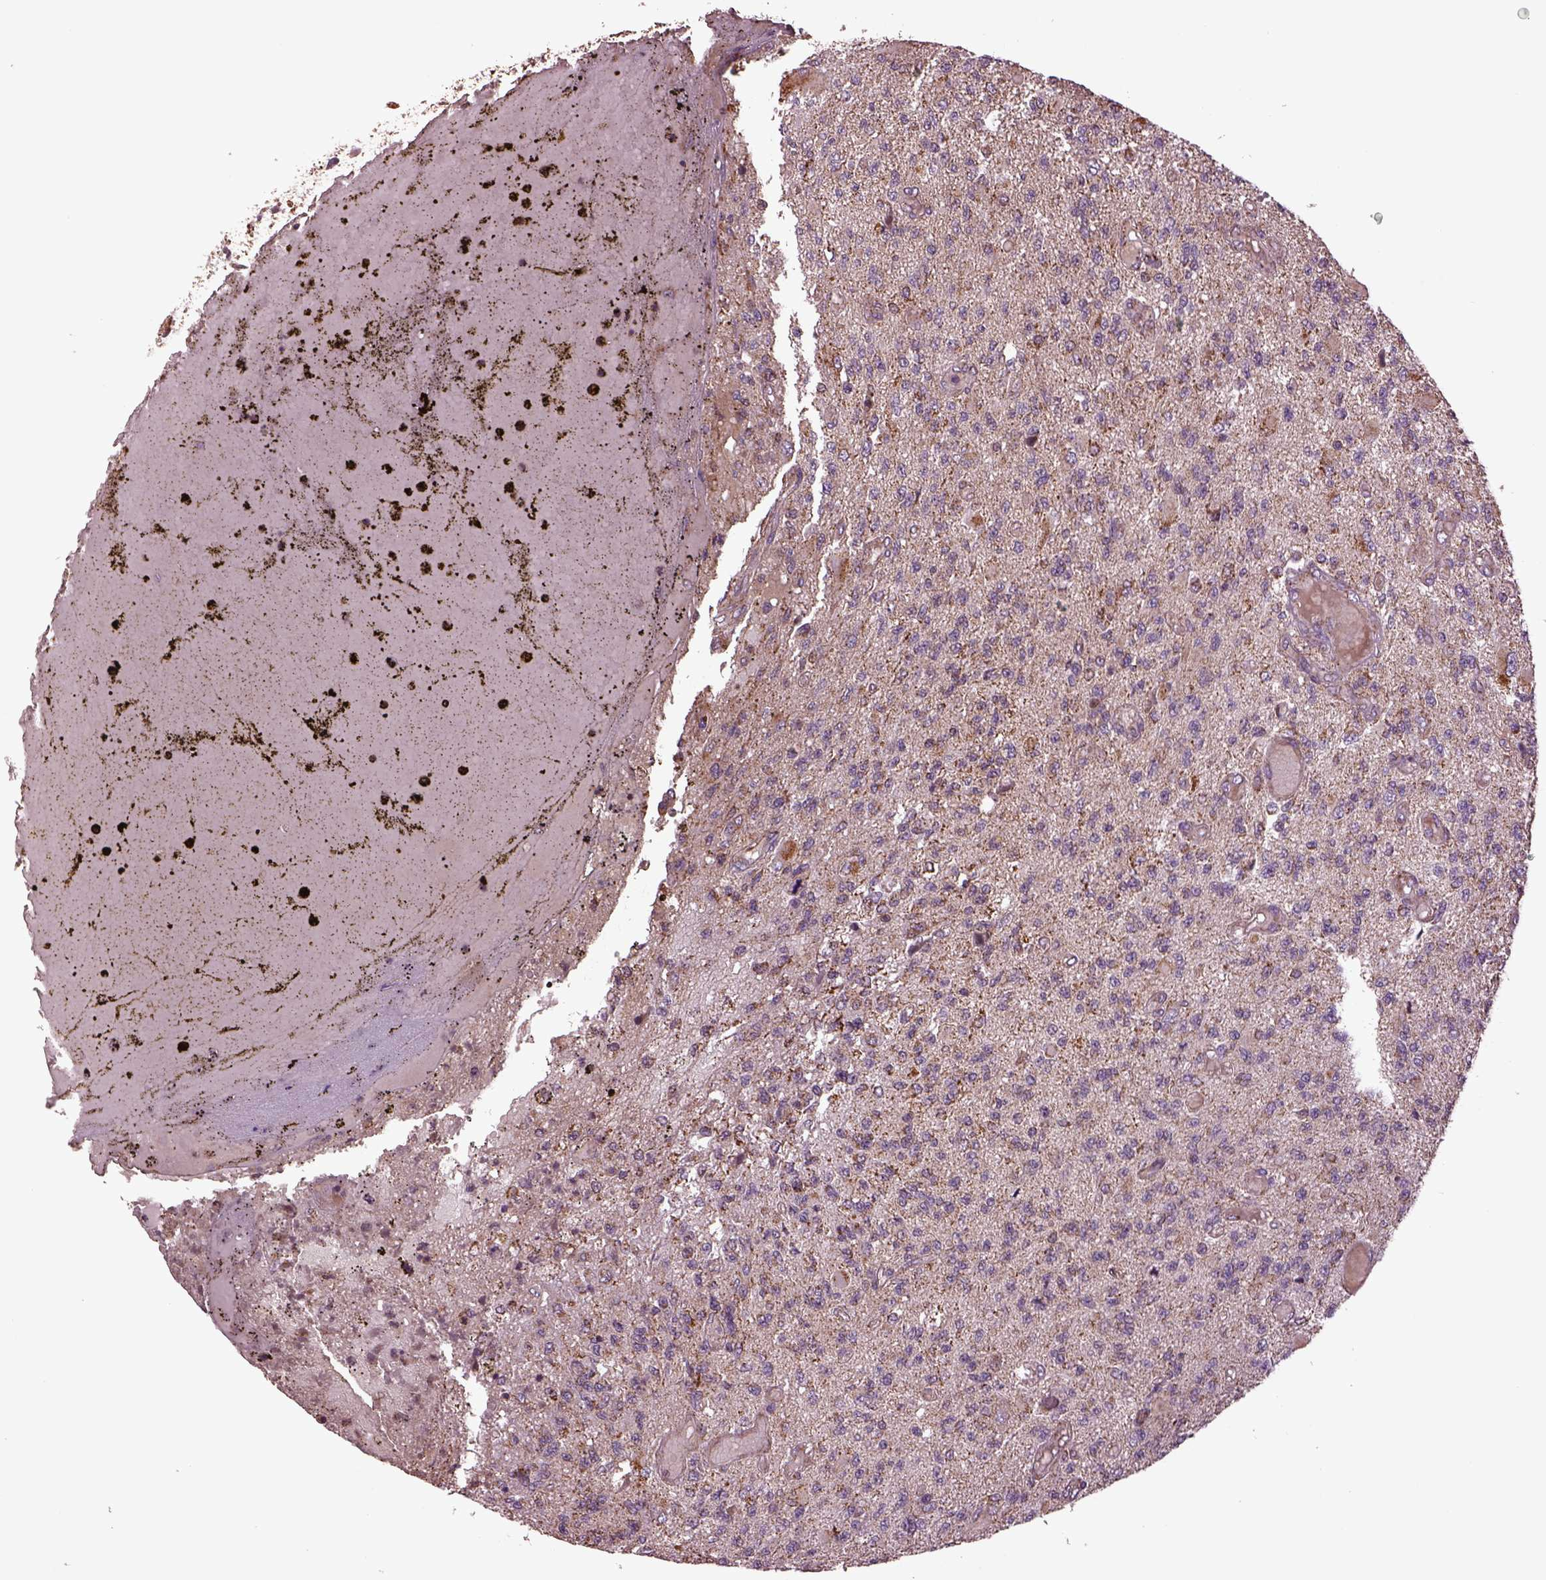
{"staining": {"intensity": "weak", "quantity": ">75%", "location": "cytoplasmic/membranous"}, "tissue": "glioma", "cell_type": "Tumor cells", "image_type": "cancer", "snomed": [{"axis": "morphology", "description": "Glioma, malignant, High grade"}, {"axis": "topography", "description": "Brain"}], "caption": "Malignant glioma (high-grade) tissue exhibits weak cytoplasmic/membranous expression in approximately >75% of tumor cells, visualized by immunohistochemistry.", "gene": "TMEM254", "patient": {"sex": "female", "age": 63}}